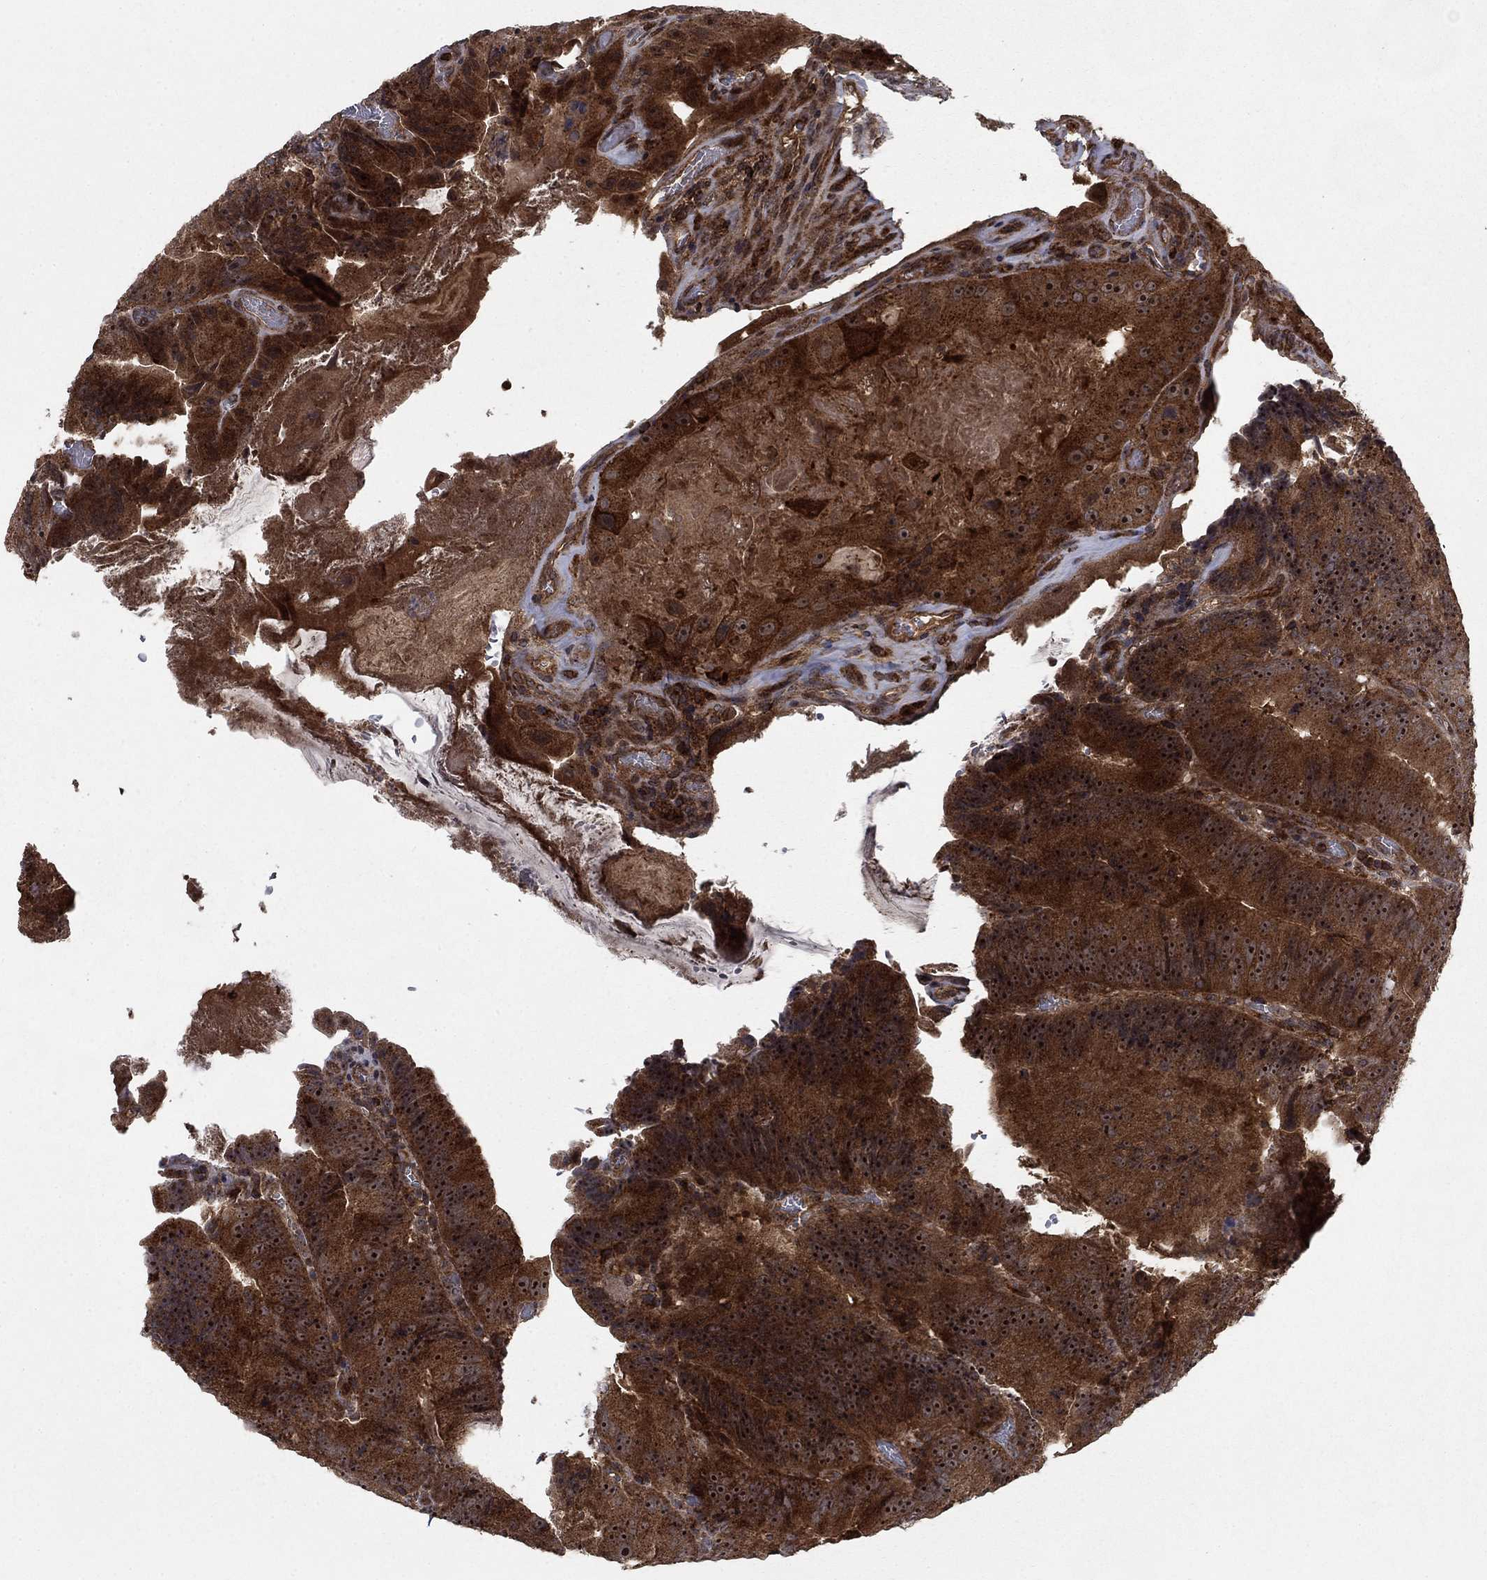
{"staining": {"intensity": "strong", "quantity": ">75%", "location": "cytoplasmic/membranous"}, "tissue": "colorectal cancer", "cell_type": "Tumor cells", "image_type": "cancer", "snomed": [{"axis": "morphology", "description": "Adenocarcinoma, NOS"}, {"axis": "topography", "description": "Colon"}], "caption": "Colorectal cancer stained for a protein (brown) displays strong cytoplasmic/membranous positive staining in approximately >75% of tumor cells.", "gene": "IFI35", "patient": {"sex": "female", "age": 86}}